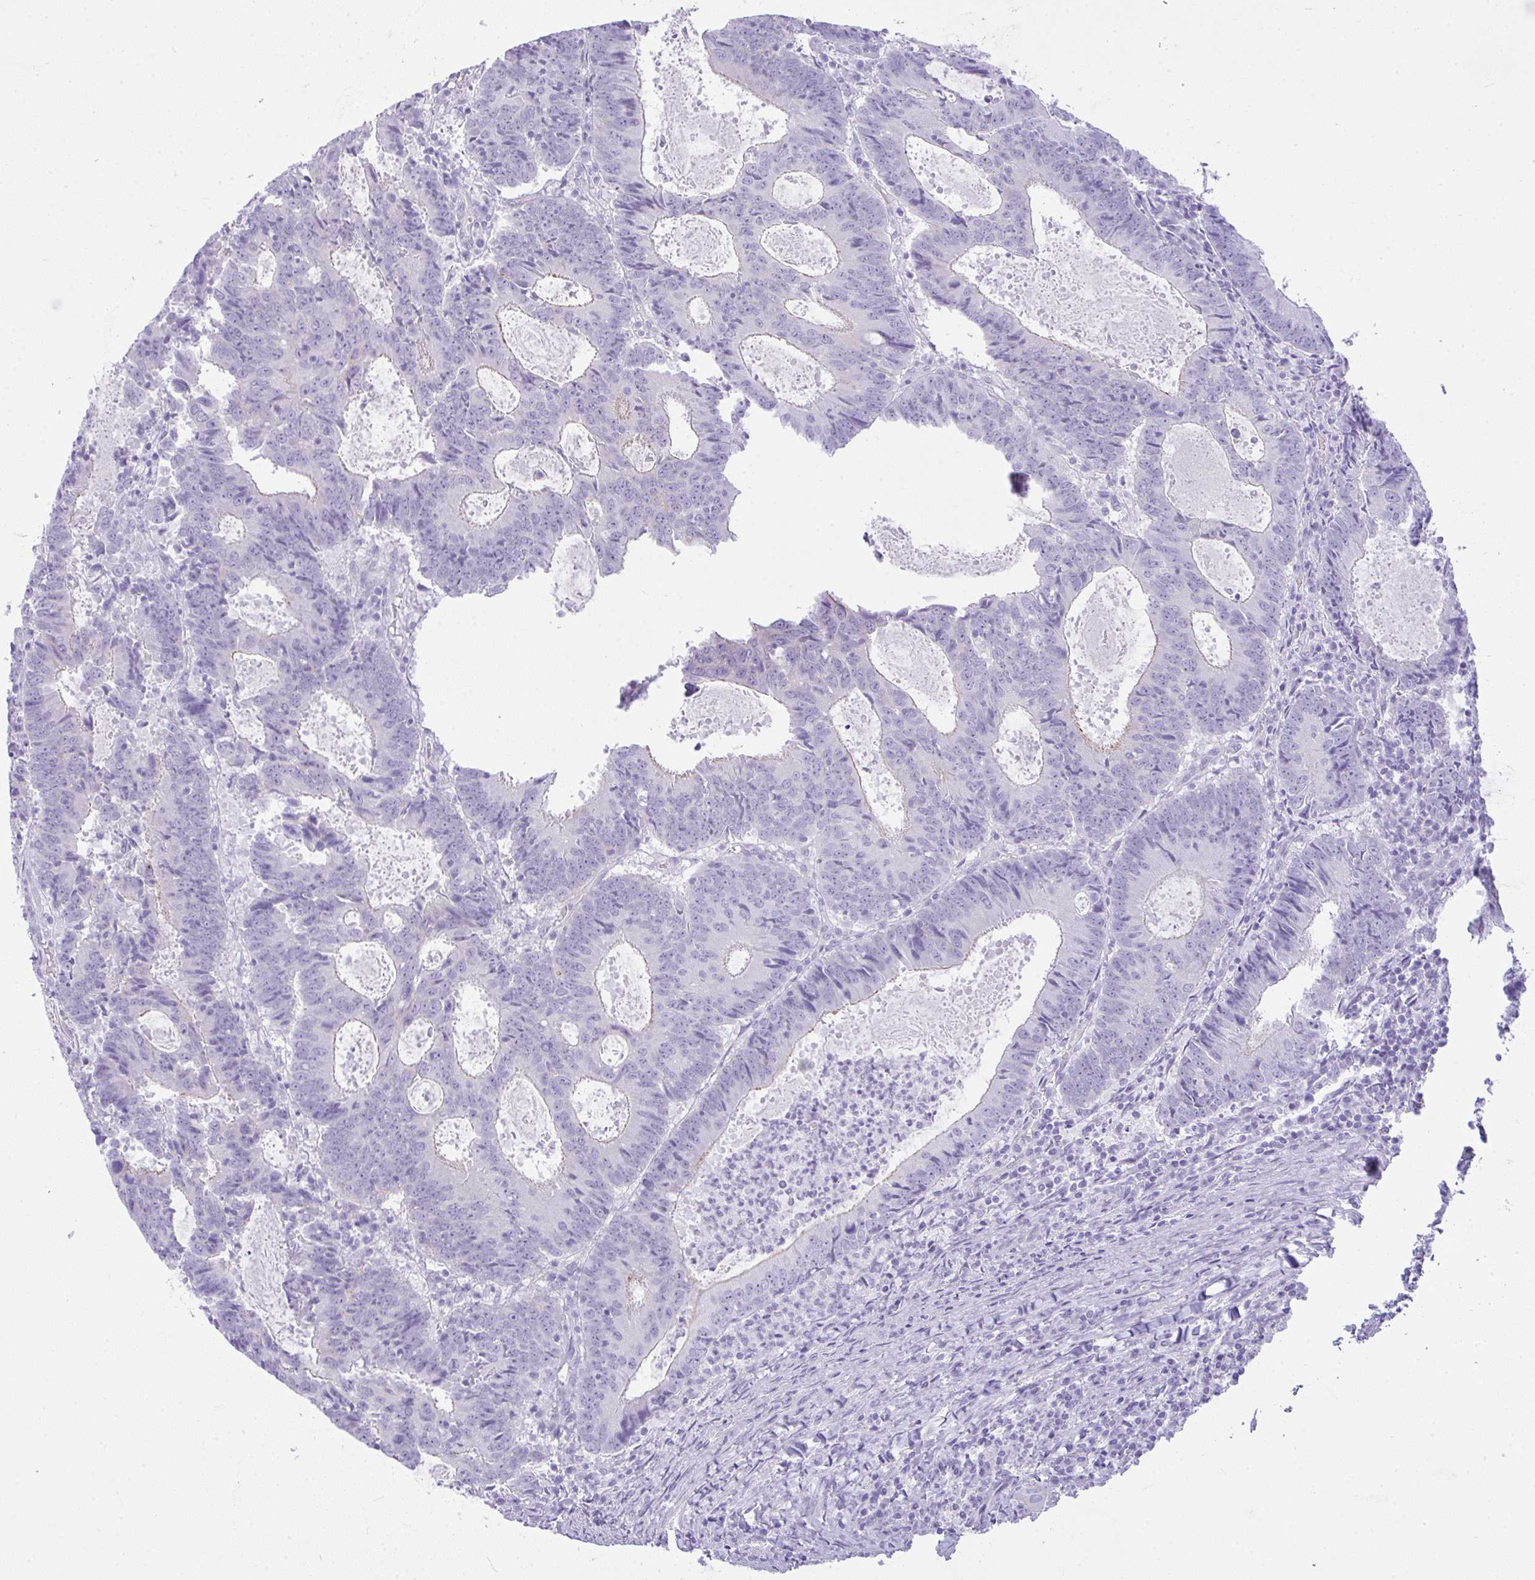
{"staining": {"intensity": "weak", "quantity": "<25%", "location": "cytoplasmic/membranous"}, "tissue": "colorectal cancer", "cell_type": "Tumor cells", "image_type": "cancer", "snomed": [{"axis": "morphology", "description": "Adenocarcinoma, NOS"}, {"axis": "topography", "description": "Colon"}], "caption": "Immunohistochemical staining of human adenocarcinoma (colorectal) reveals no significant positivity in tumor cells.", "gene": "RASL10A", "patient": {"sex": "male", "age": 67}}